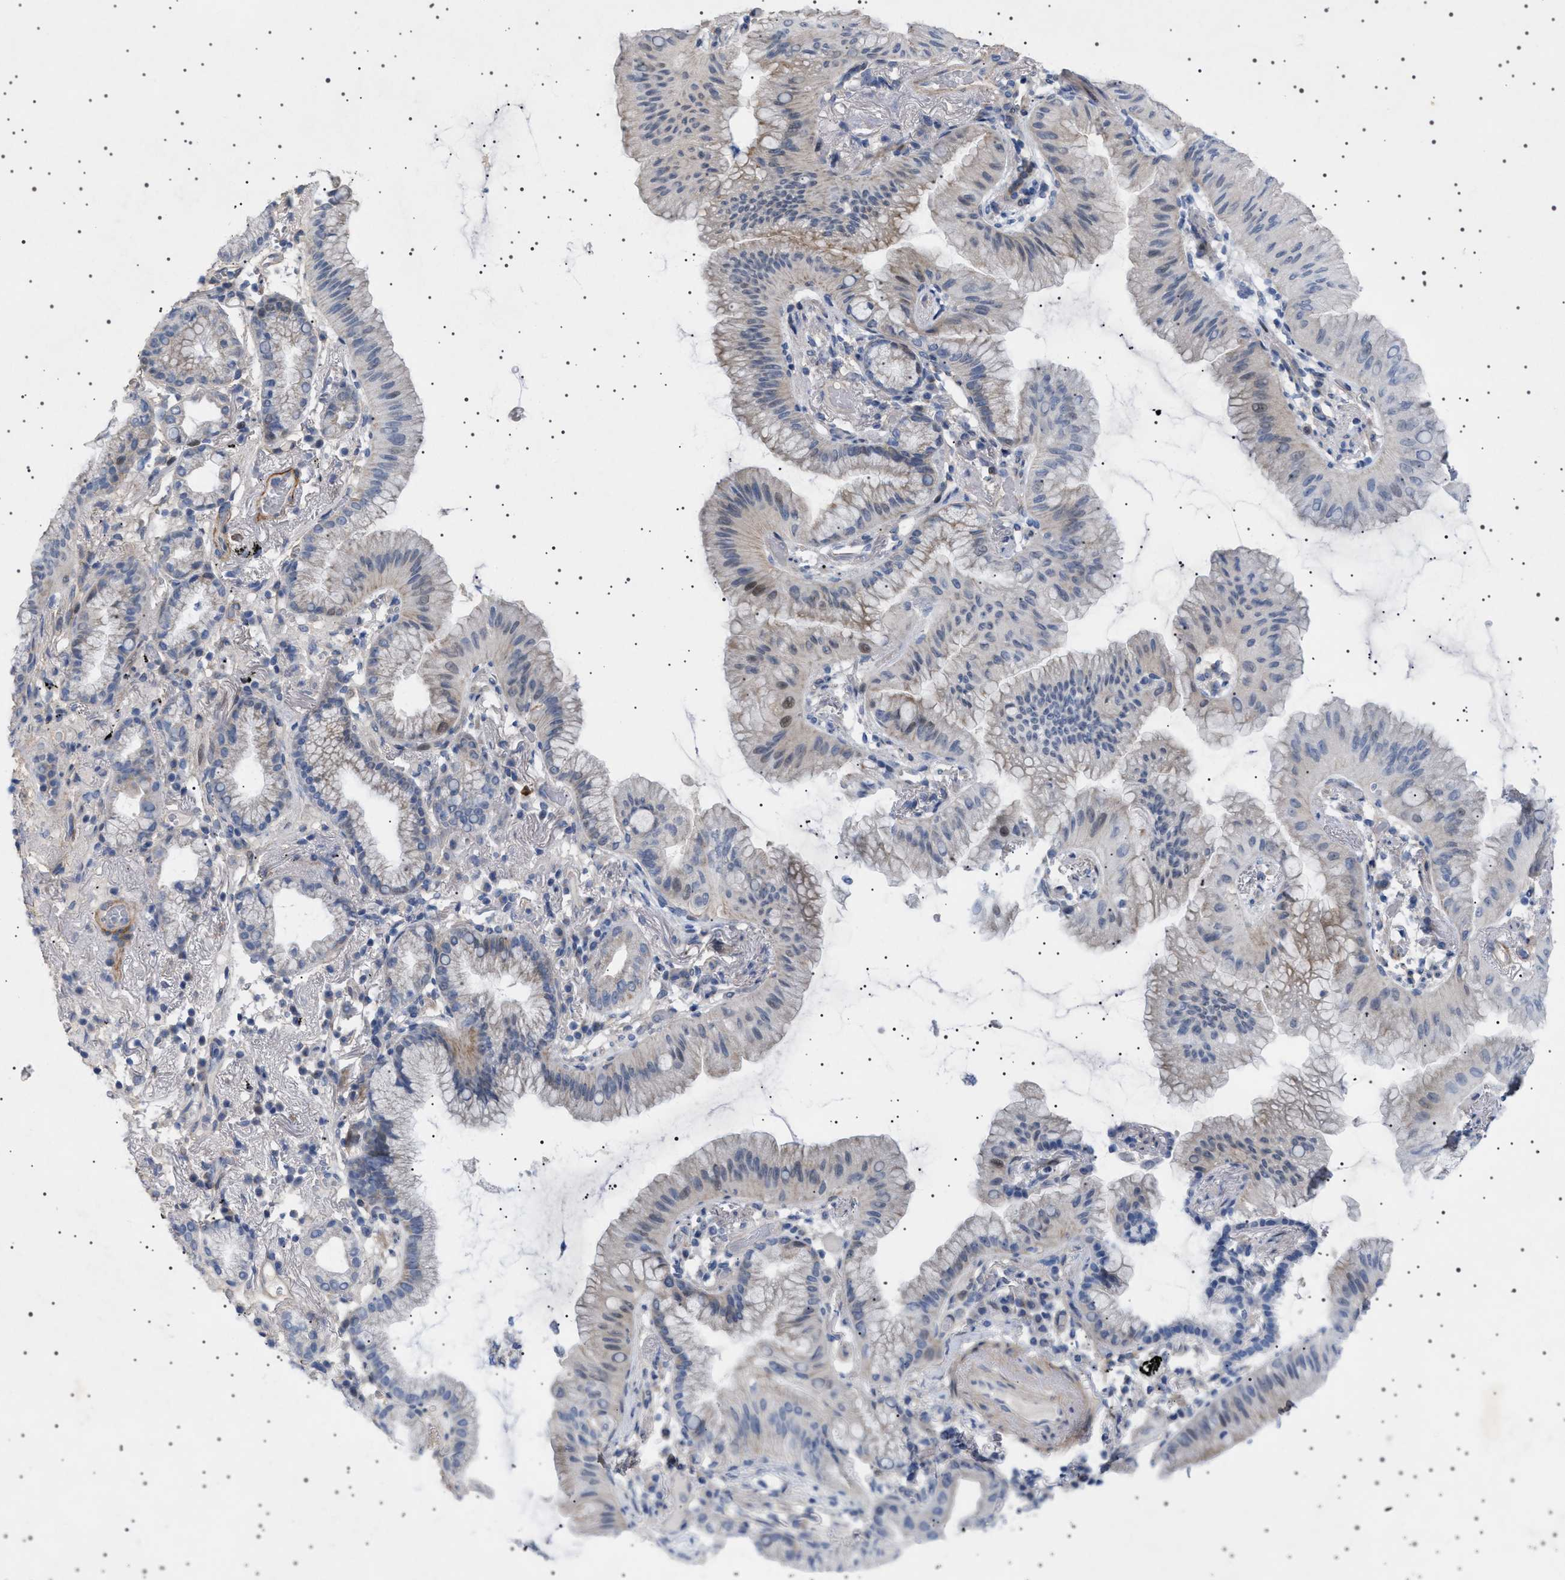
{"staining": {"intensity": "weak", "quantity": "<25%", "location": "cytoplasmic/membranous"}, "tissue": "lung cancer", "cell_type": "Tumor cells", "image_type": "cancer", "snomed": [{"axis": "morphology", "description": "Normal tissue, NOS"}, {"axis": "morphology", "description": "Adenocarcinoma, NOS"}, {"axis": "topography", "description": "Bronchus"}, {"axis": "topography", "description": "Lung"}], "caption": "An immunohistochemistry (IHC) histopathology image of lung cancer (adenocarcinoma) is shown. There is no staining in tumor cells of lung cancer (adenocarcinoma). (Immunohistochemistry, brightfield microscopy, high magnification).", "gene": "HTR1A", "patient": {"sex": "female", "age": 70}}